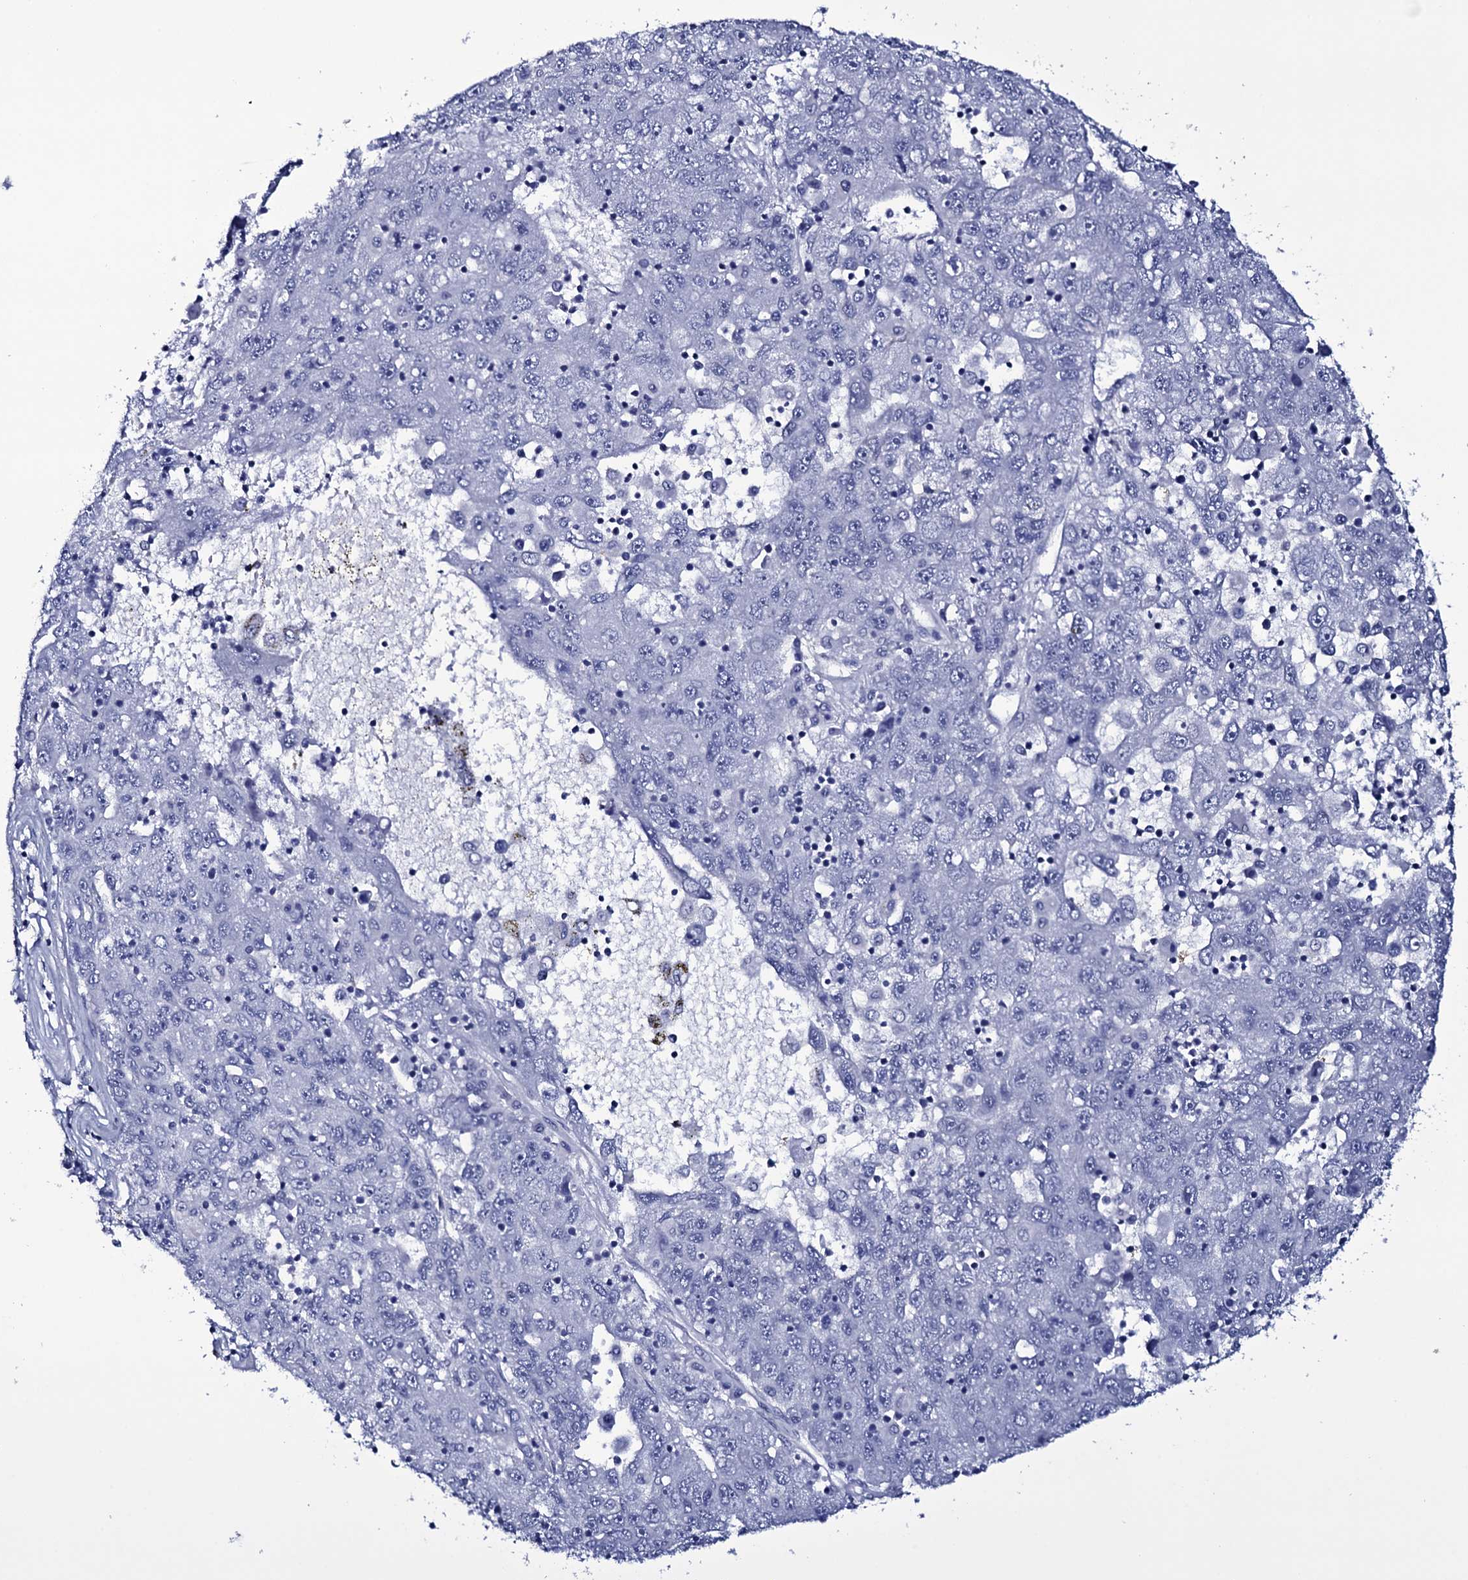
{"staining": {"intensity": "negative", "quantity": "none", "location": "none"}, "tissue": "liver cancer", "cell_type": "Tumor cells", "image_type": "cancer", "snomed": [{"axis": "morphology", "description": "Carcinoma, Hepatocellular, NOS"}, {"axis": "topography", "description": "Liver"}], "caption": "A histopathology image of human liver cancer (hepatocellular carcinoma) is negative for staining in tumor cells. The staining is performed using DAB brown chromogen with nuclei counter-stained in using hematoxylin.", "gene": "ITPRID2", "patient": {"sex": "male", "age": 49}}